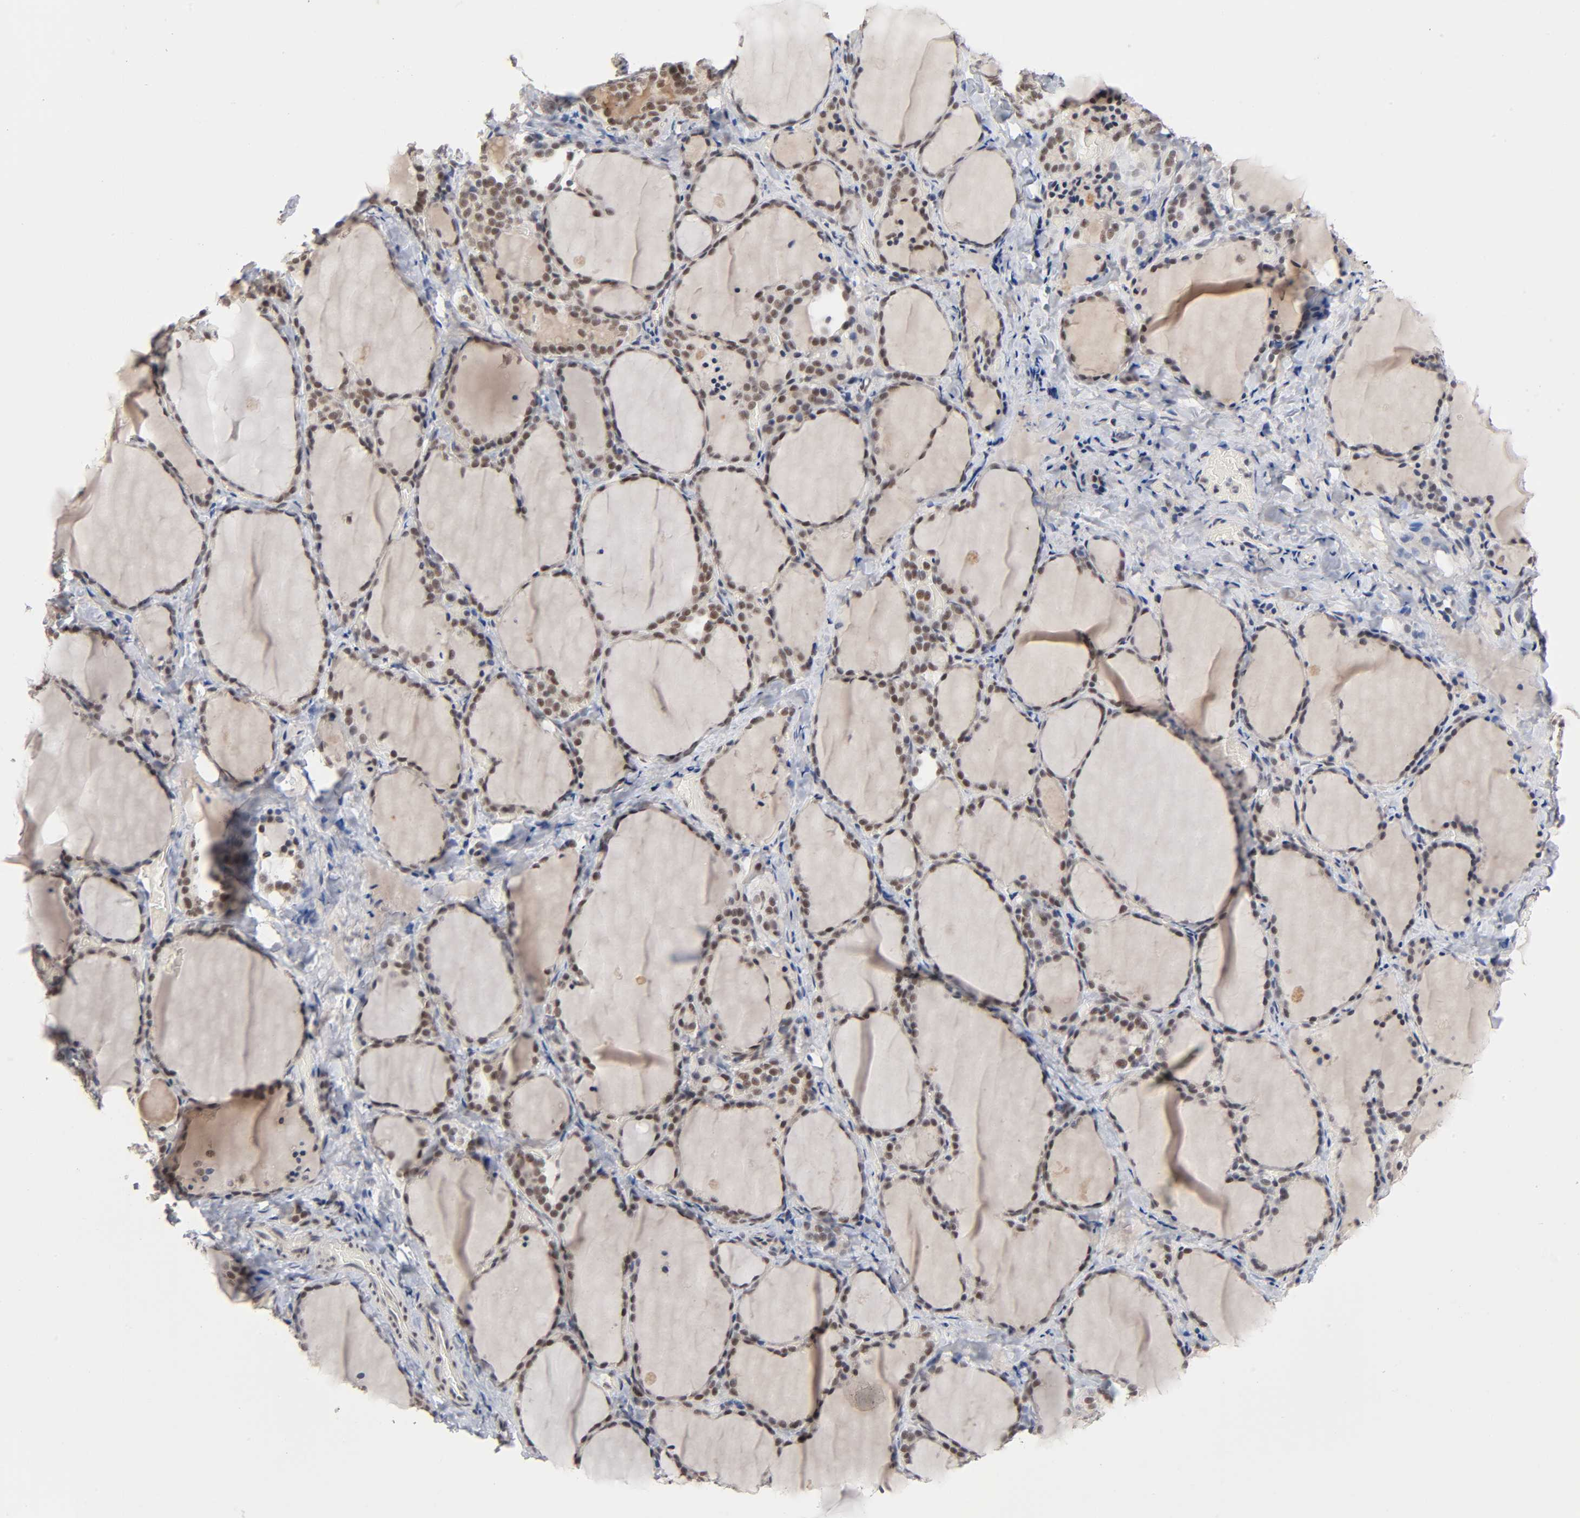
{"staining": {"intensity": "moderate", "quantity": ">75%", "location": "cytoplasmic/membranous,nuclear"}, "tissue": "thyroid gland", "cell_type": "Glandular cells", "image_type": "normal", "snomed": [{"axis": "morphology", "description": "Normal tissue, NOS"}, {"axis": "morphology", "description": "Papillary adenocarcinoma, NOS"}, {"axis": "topography", "description": "Thyroid gland"}], "caption": "Immunohistochemical staining of benign thyroid gland demonstrates moderate cytoplasmic/membranous,nuclear protein expression in about >75% of glandular cells. Ihc stains the protein in brown and the nuclei are stained blue.", "gene": "EP300", "patient": {"sex": "female", "age": 30}}